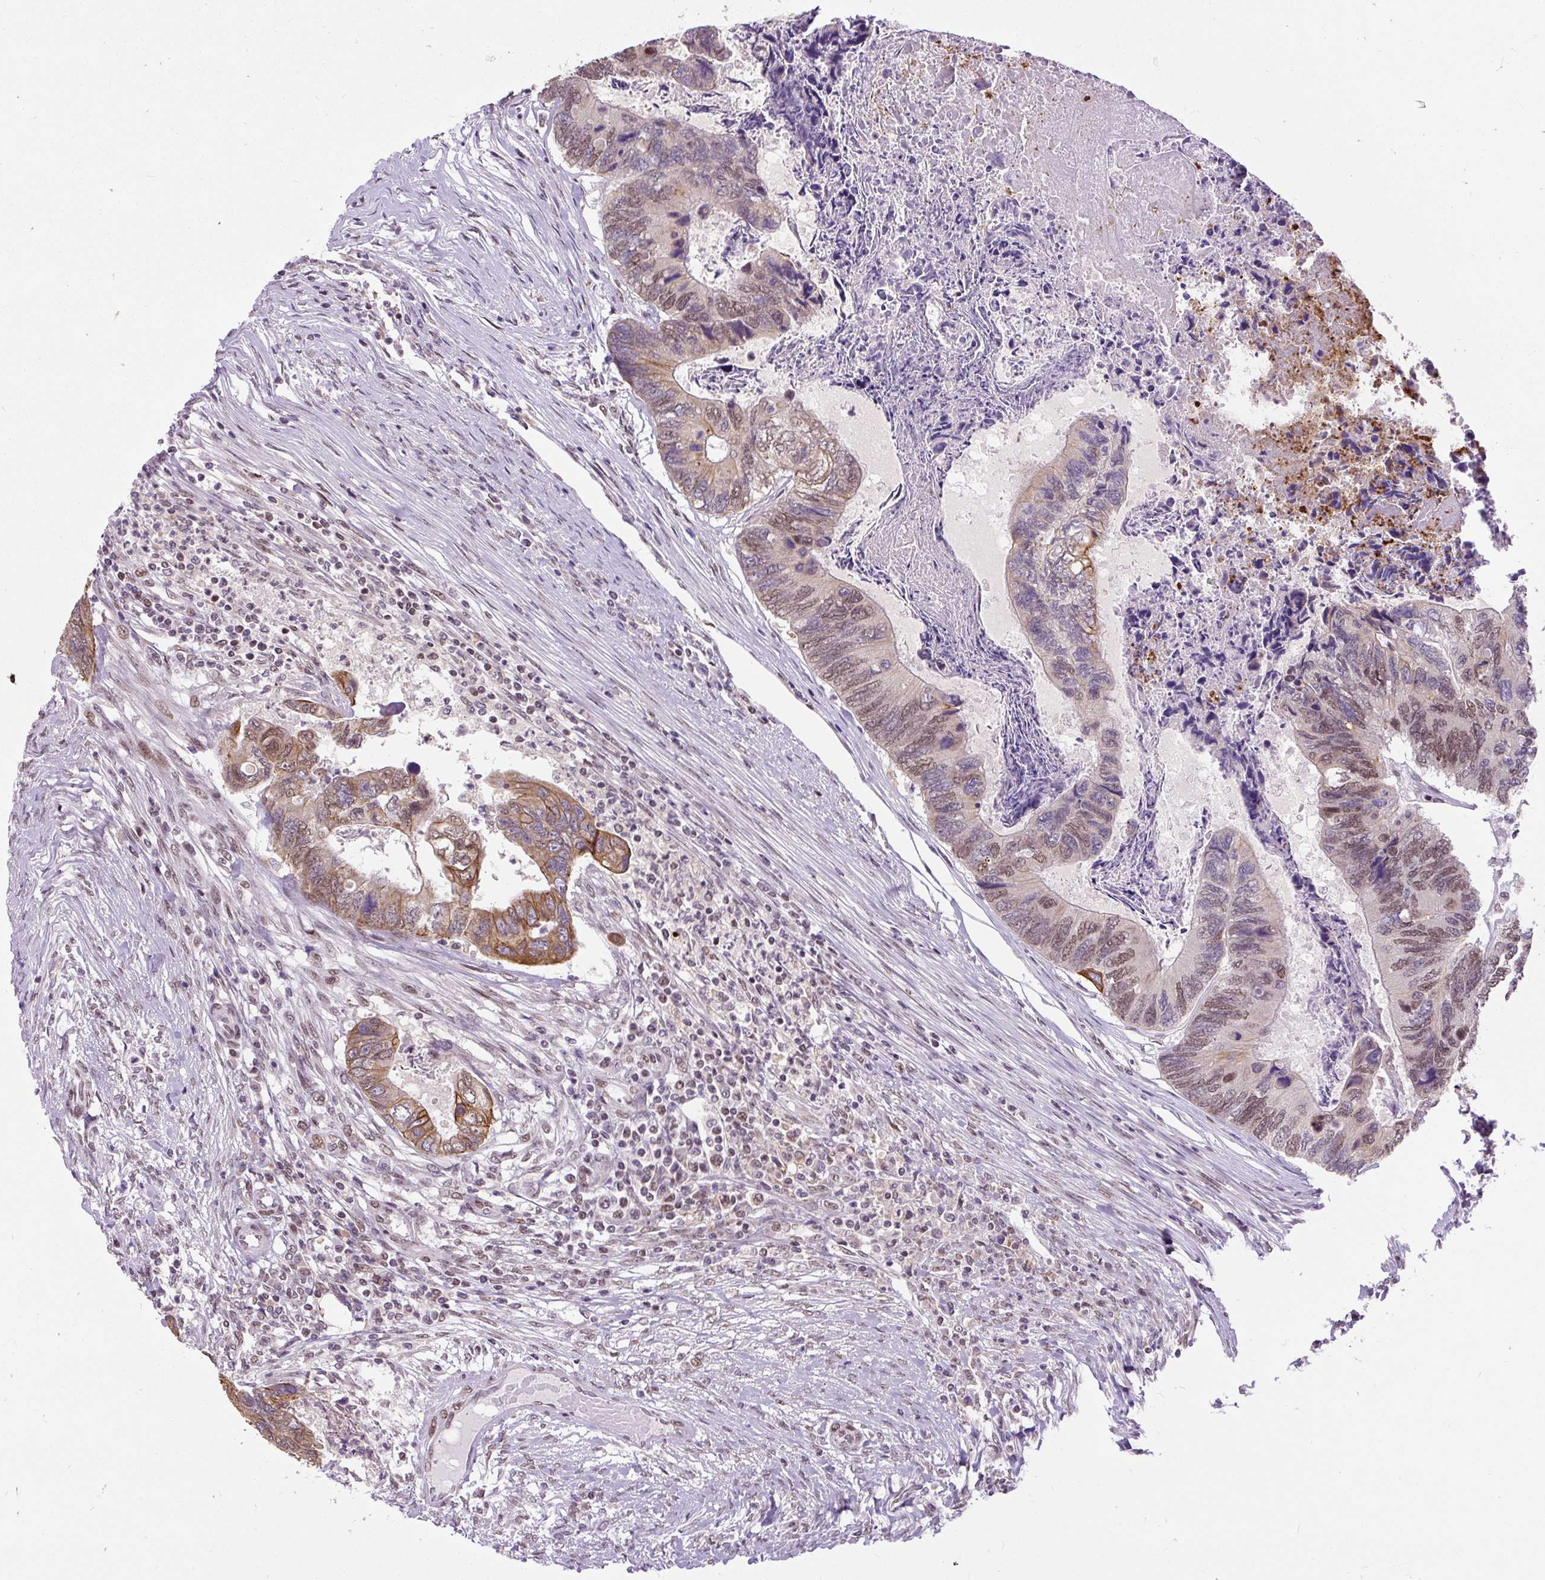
{"staining": {"intensity": "moderate", "quantity": ">75%", "location": "cytoplasmic/membranous,nuclear"}, "tissue": "colorectal cancer", "cell_type": "Tumor cells", "image_type": "cancer", "snomed": [{"axis": "morphology", "description": "Adenocarcinoma, NOS"}, {"axis": "topography", "description": "Colon"}], "caption": "DAB (3,3'-diaminobenzidine) immunohistochemical staining of adenocarcinoma (colorectal) demonstrates moderate cytoplasmic/membranous and nuclear protein staining in about >75% of tumor cells.", "gene": "ZNF672", "patient": {"sex": "female", "age": 67}}